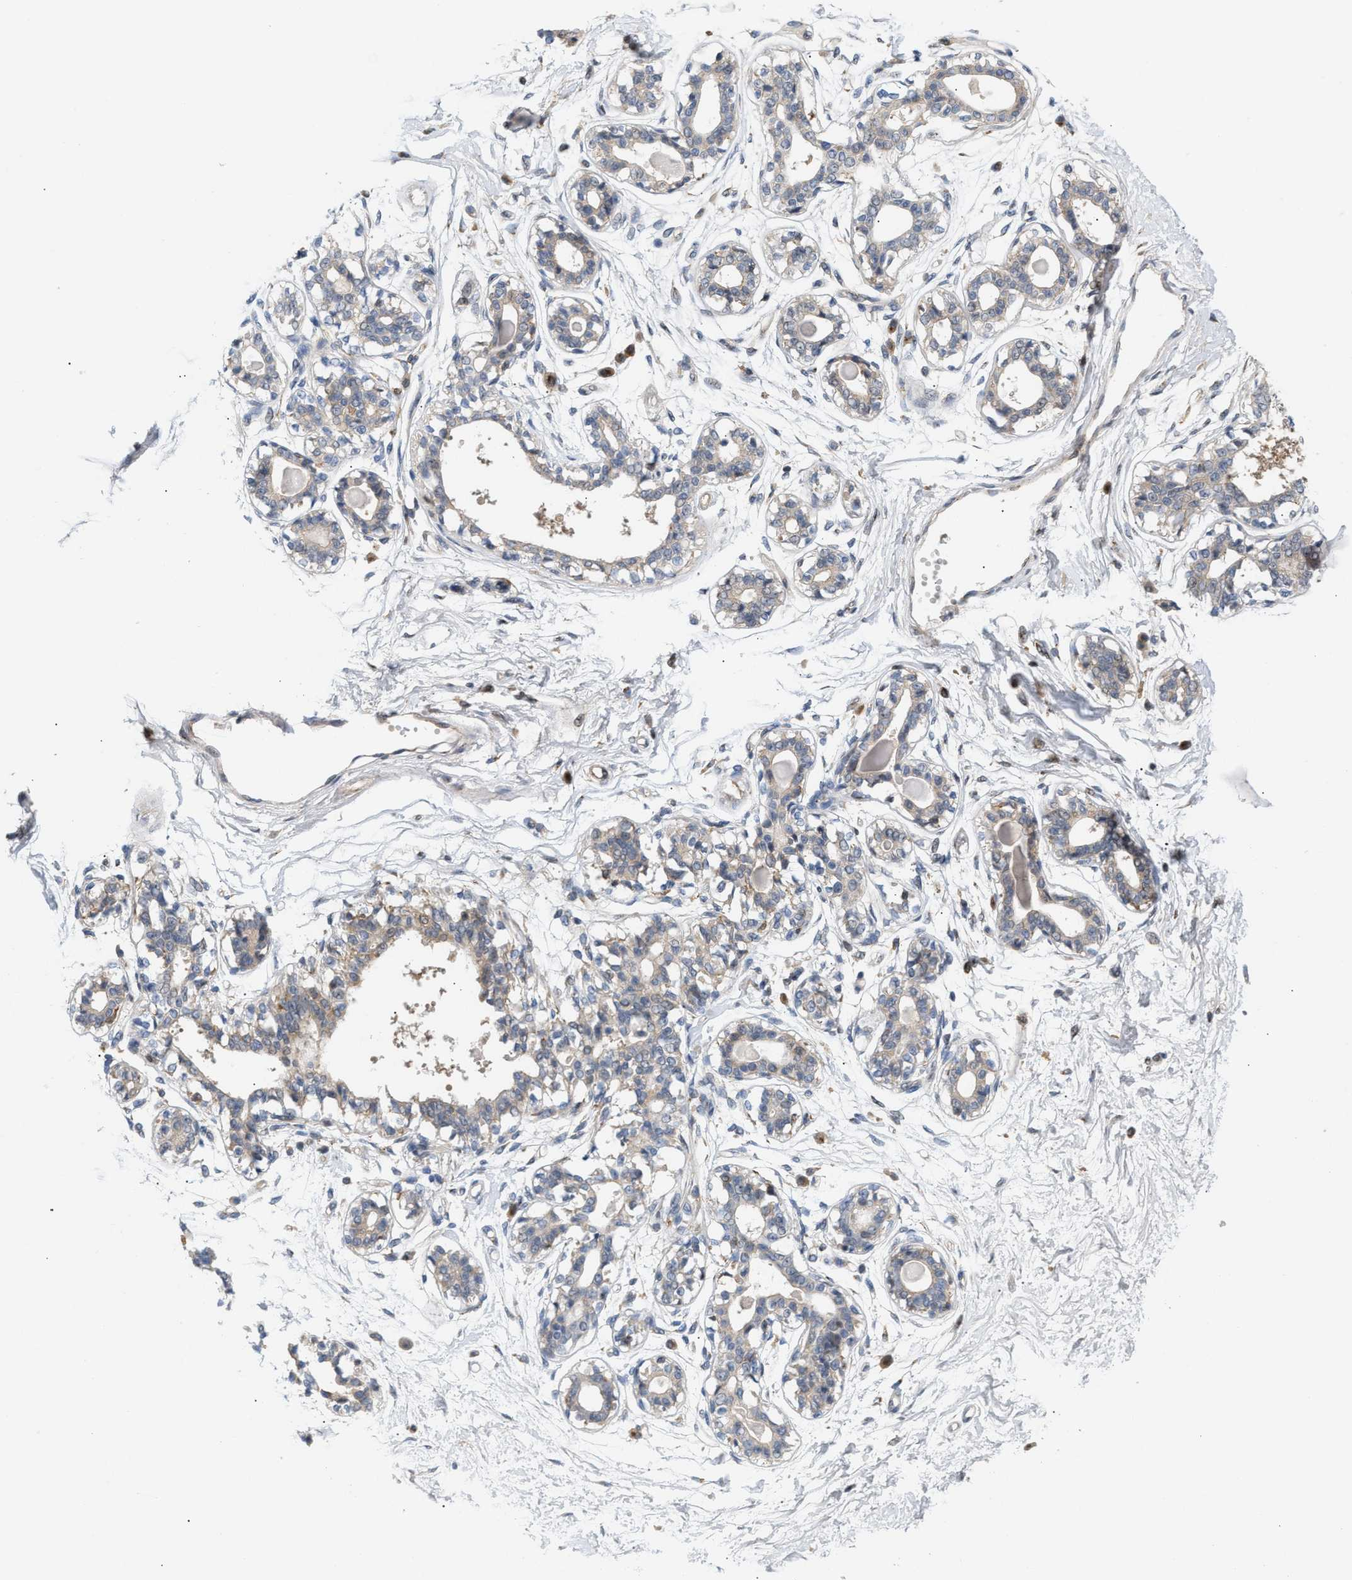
{"staining": {"intensity": "weak", "quantity": "25%-75%", "location": "cytoplasmic/membranous"}, "tissue": "breast", "cell_type": "Adipocytes", "image_type": "normal", "snomed": [{"axis": "morphology", "description": "Normal tissue, NOS"}, {"axis": "topography", "description": "Breast"}], "caption": "An image of human breast stained for a protein shows weak cytoplasmic/membranous brown staining in adipocytes. (Stains: DAB in brown, nuclei in blue, Microscopy: brightfield microscopy at high magnification).", "gene": "DBNL", "patient": {"sex": "female", "age": 45}}